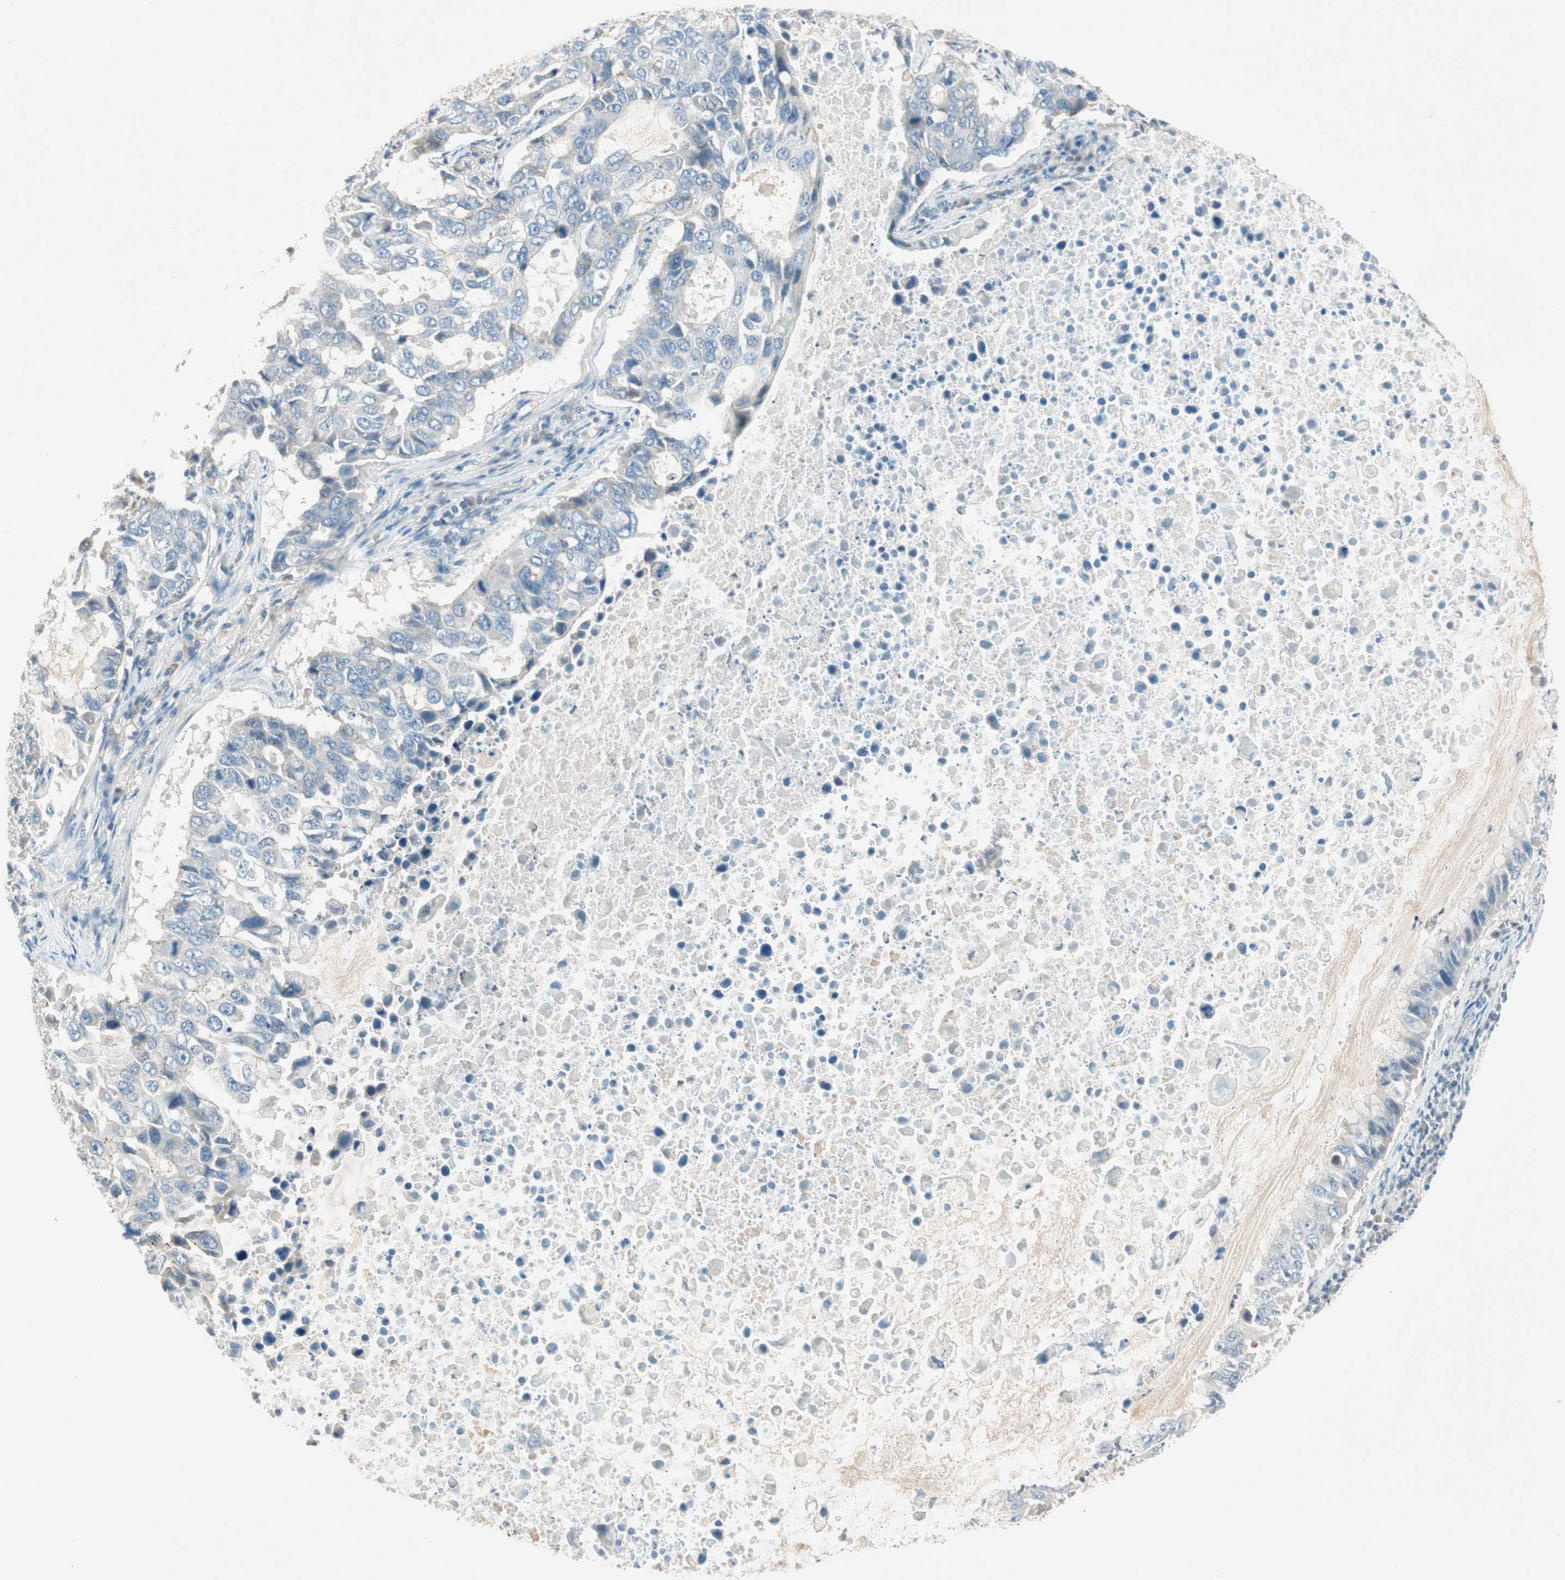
{"staining": {"intensity": "weak", "quantity": "<25%", "location": "cytoplasmic/membranous"}, "tissue": "lung cancer", "cell_type": "Tumor cells", "image_type": "cancer", "snomed": [{"axis": "morphology", "description": "Adenocarcinoma, NOS"}, {"axis": "topography", "description": "Lung"}], "caption": "An image of human adenocarcinoma (lung) is negative for staining in tumor cells.", "gene": "NKAIN1", "patient": {"sex": "male", "age": 64}}